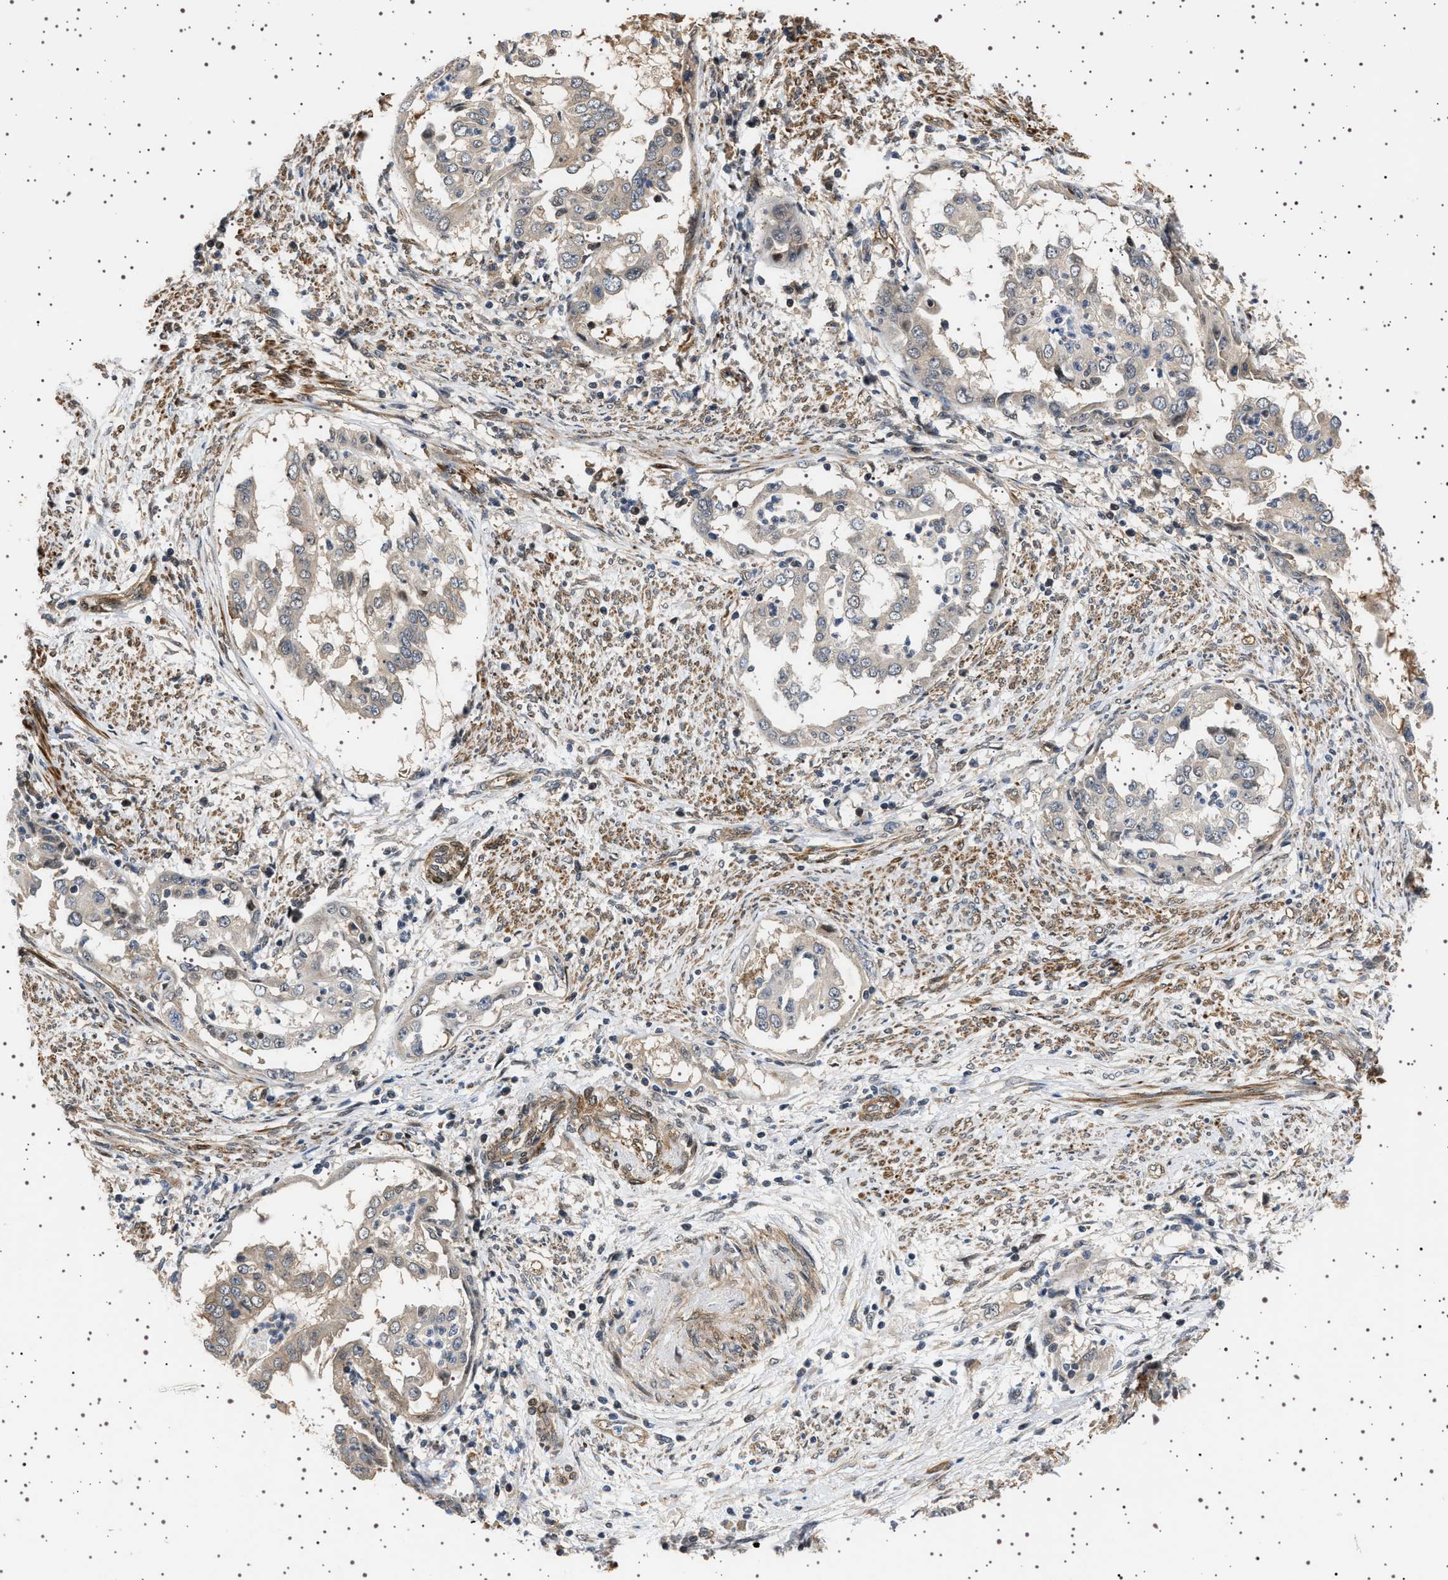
{"staining": {"intensity": "negative", "quantity": "none", "location": "none"}, "tissue": "endometrial cancer", "cell_type": "Tumor cells", "image_type": "cancer", "snomed": [{"axis": "morphology", "description": "Adenocarcinoma, NOS"}, {"axis": "topography", "description": "Endometrium"}], "caption": "Tumor cells are negative for brown protein staining in endometrial adenocarcinoma.", "gene": "BAG3", "patient": {"sex": "female", "age": 85}}